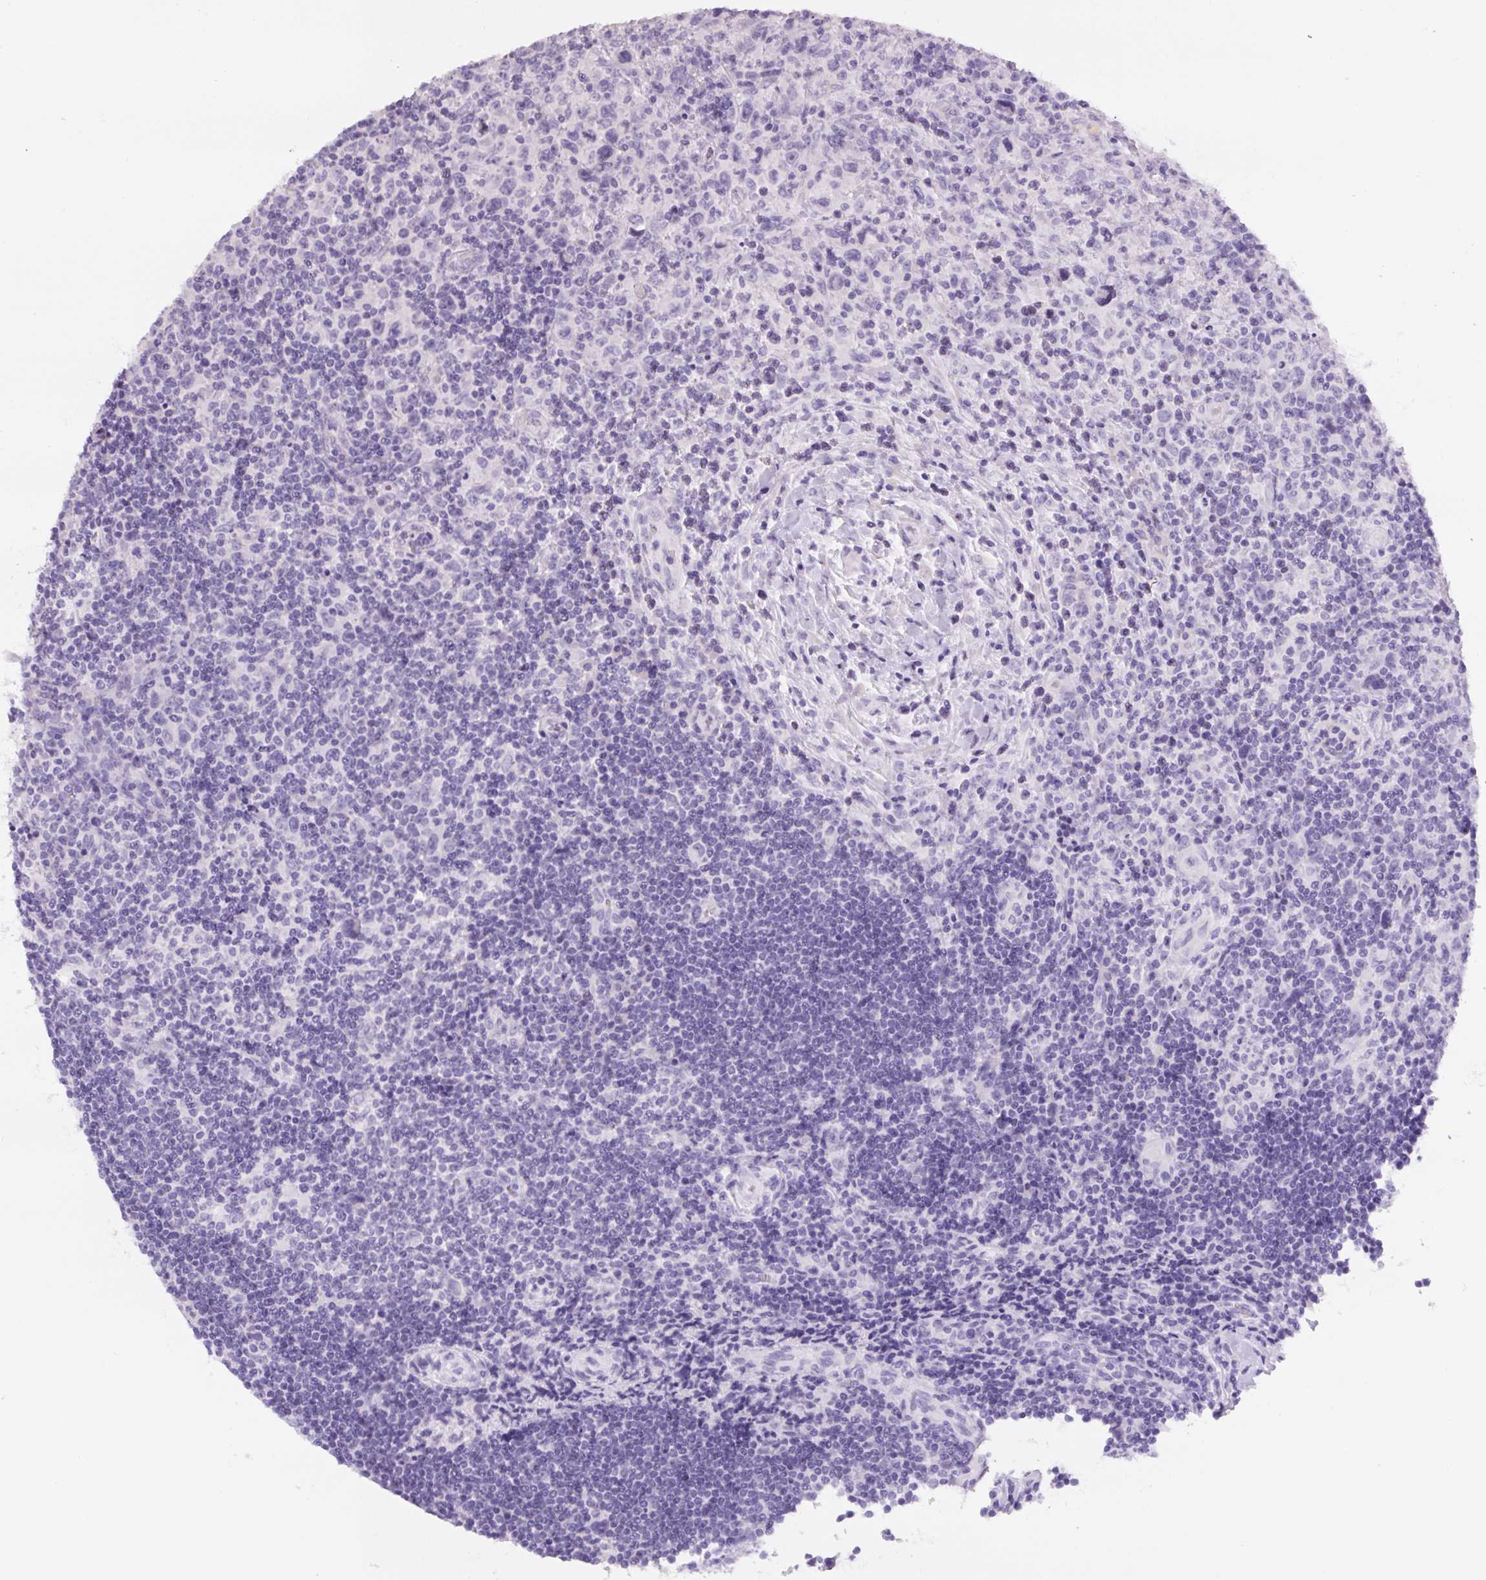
{"staining": {"intensity": "negative", "quantity": "none", "location": "none"}, "tissue": "lymphoma", "cell_type": "Tumor cells", "image_type": "cancer", "snomed": [{"axis": "morphology", "description": "Hodgkin's disease, NOS"}, {"axis": "topography", "description": "Lymph node"}], "caption": "The immunohistochemistry (IHC) image has no significant staining in tumor cells of lymphoma tissue. Brightfield microscopy of IHC stained with DAB (brown) and hematoxylin (blue), captured at high magnification.", "gene": "YIF1B", "patient": {"sex": "female", "age": 18}}